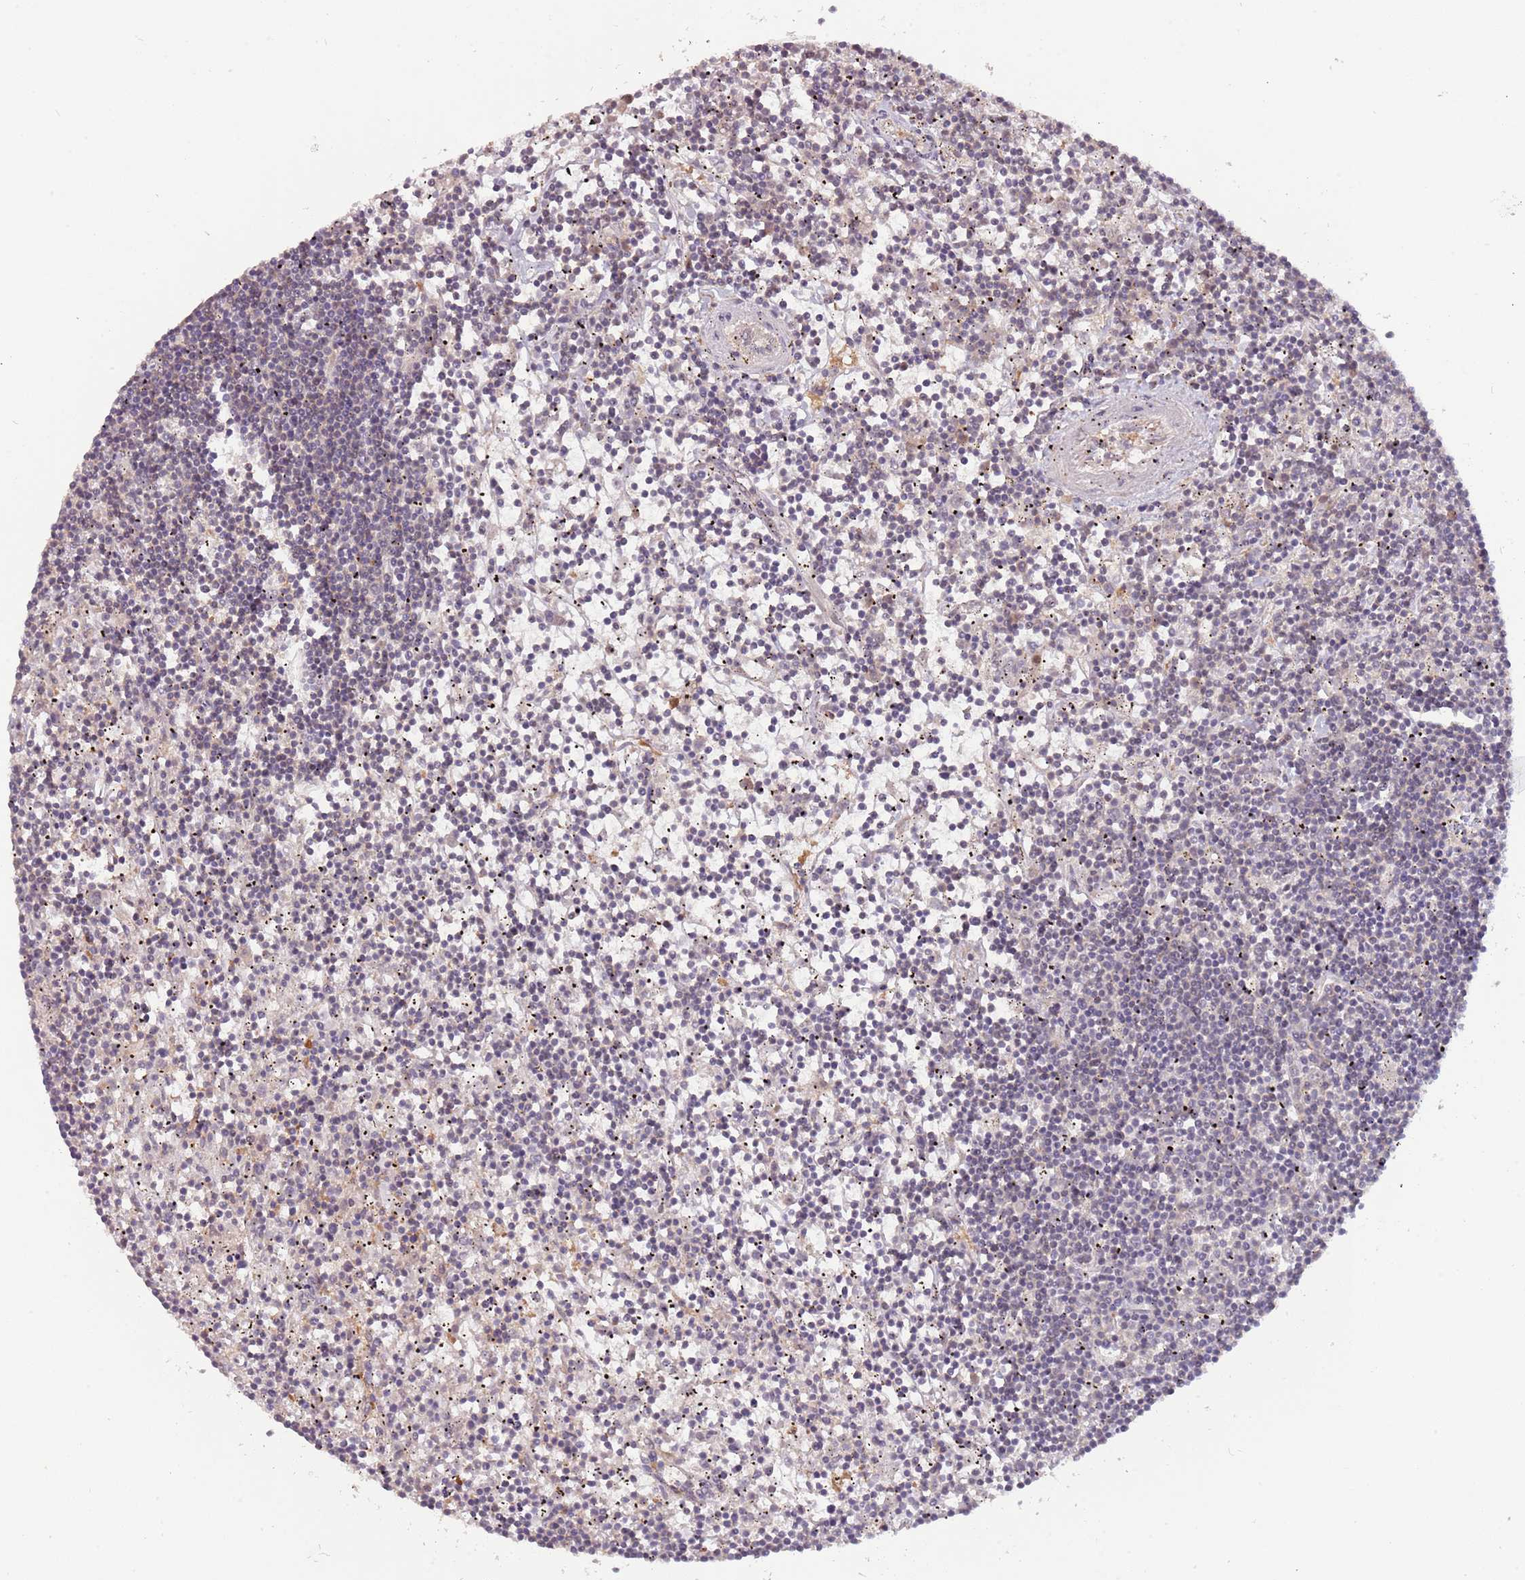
{"staining": {"intensity": "negative", "quantity": "none", "location": "none"}, "tissue": "lymphoma", "cell_type": "Tumor cells", "image_type": "cancer", "snomed": [{"axis": "morphology", "description": "Malignant lymphoma, non-Hodgkin's type, Low grade"}, {"axis": "topography", "description": "Spleen"}], "caption": "DAB immunohistochemical staining of low-grade malignant lymphoma, non-Hodgkin's type demonstrates no significant expression in tumor cells.", "gene": "ZBTB5", "patient": {"sex": "male", "age": 76}}